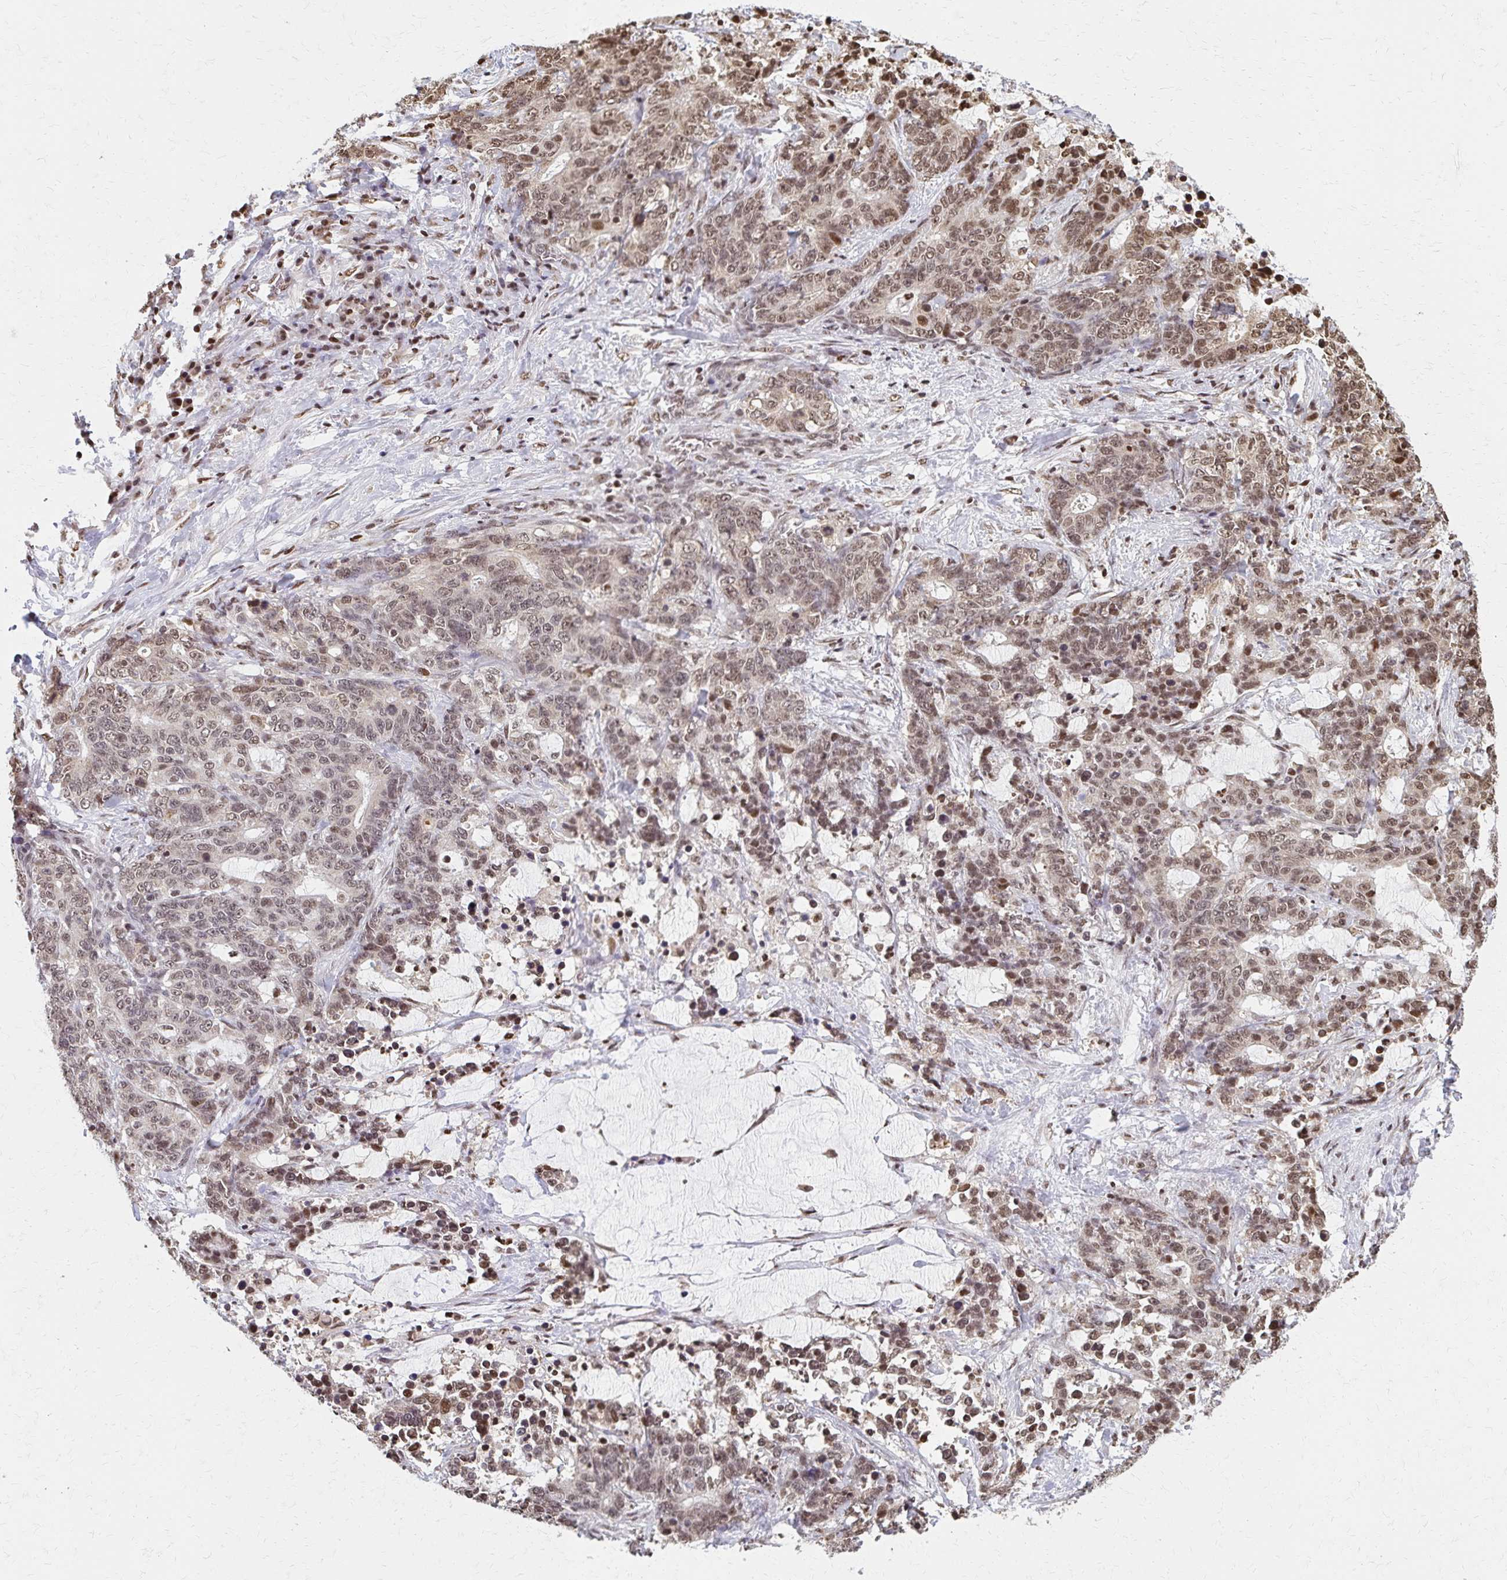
{"staining": {"intensity": "weak", "quantity": ">75%", "location": "nuclear"}, "tissue": "stomach cancer", "cell_type": "Tumor cells", "image_type": "cancer", "snomed": [{"axis": "morphology", "description": "Normal tissue, NOS"}, {"axis": "morphology", "description": "Adenocarcinoma, NOS"}, {"axis": "topography", "description": "Stomach"}], "caption": "Tumor cells show low levels of weak nuclear positivity in approximately >75% of cells in human adenocarcinoma (stomach).", "gene": "HOXA9", "patient": {"sex": "female", "age": 64}}